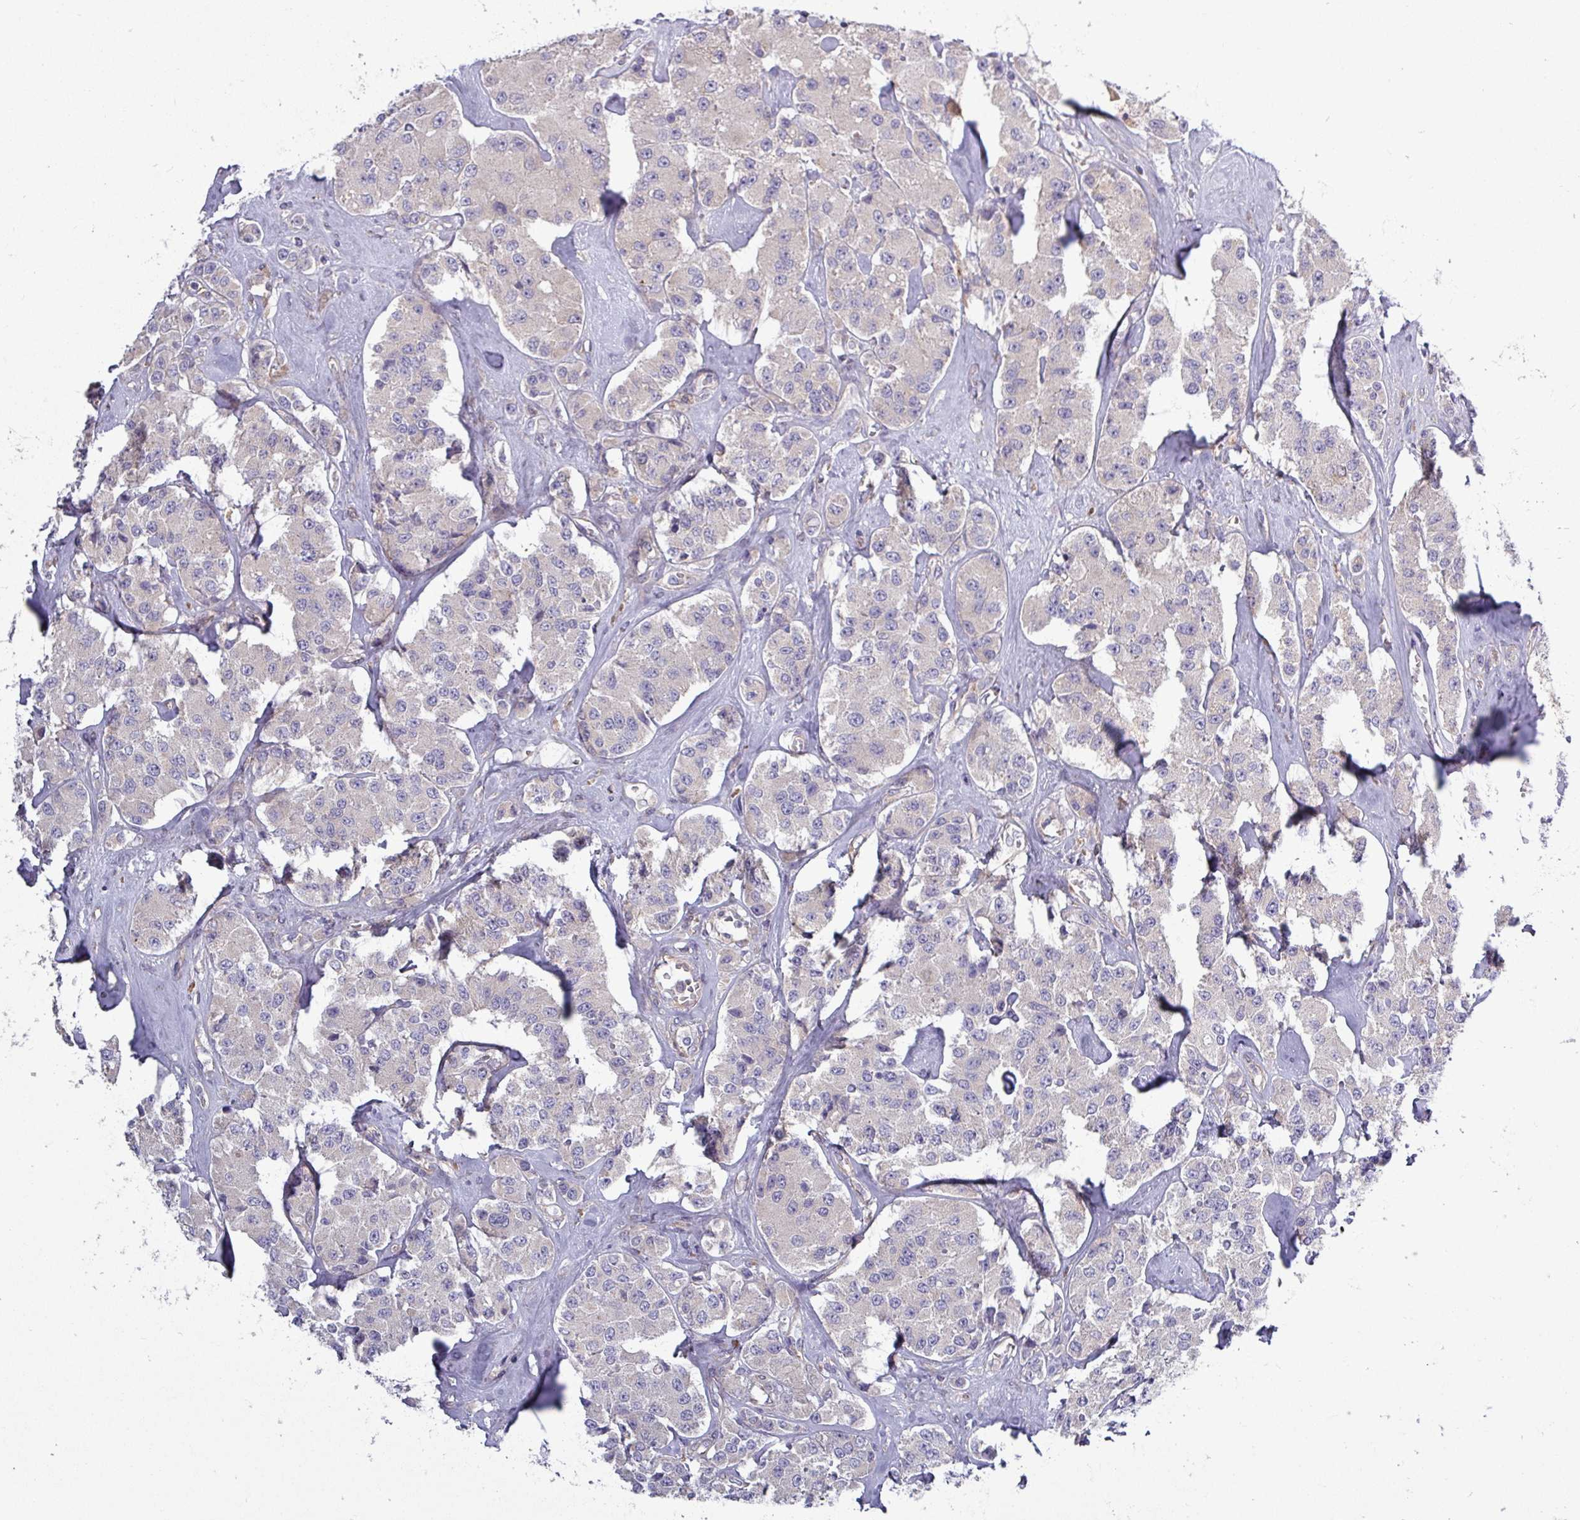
{"staining": {"intensity": "negative", "quantity": "none", "location": "none"}, "tissue": "carcinoid", "cell_type": "Tumor cells", "image_type": "cancer", "snomed": [{"axis": "morphology", "description": "Carcinoid, malignant, NOS"}, {"axis": "topography", "description": "Pancreas"}], "caption": "Carcinoid (malignant) stained for a protein using immunohistochemistry reveals no staining tumor cells.", "gene": "PLIN2", "patient": {"sex": "male", "age": 41}}